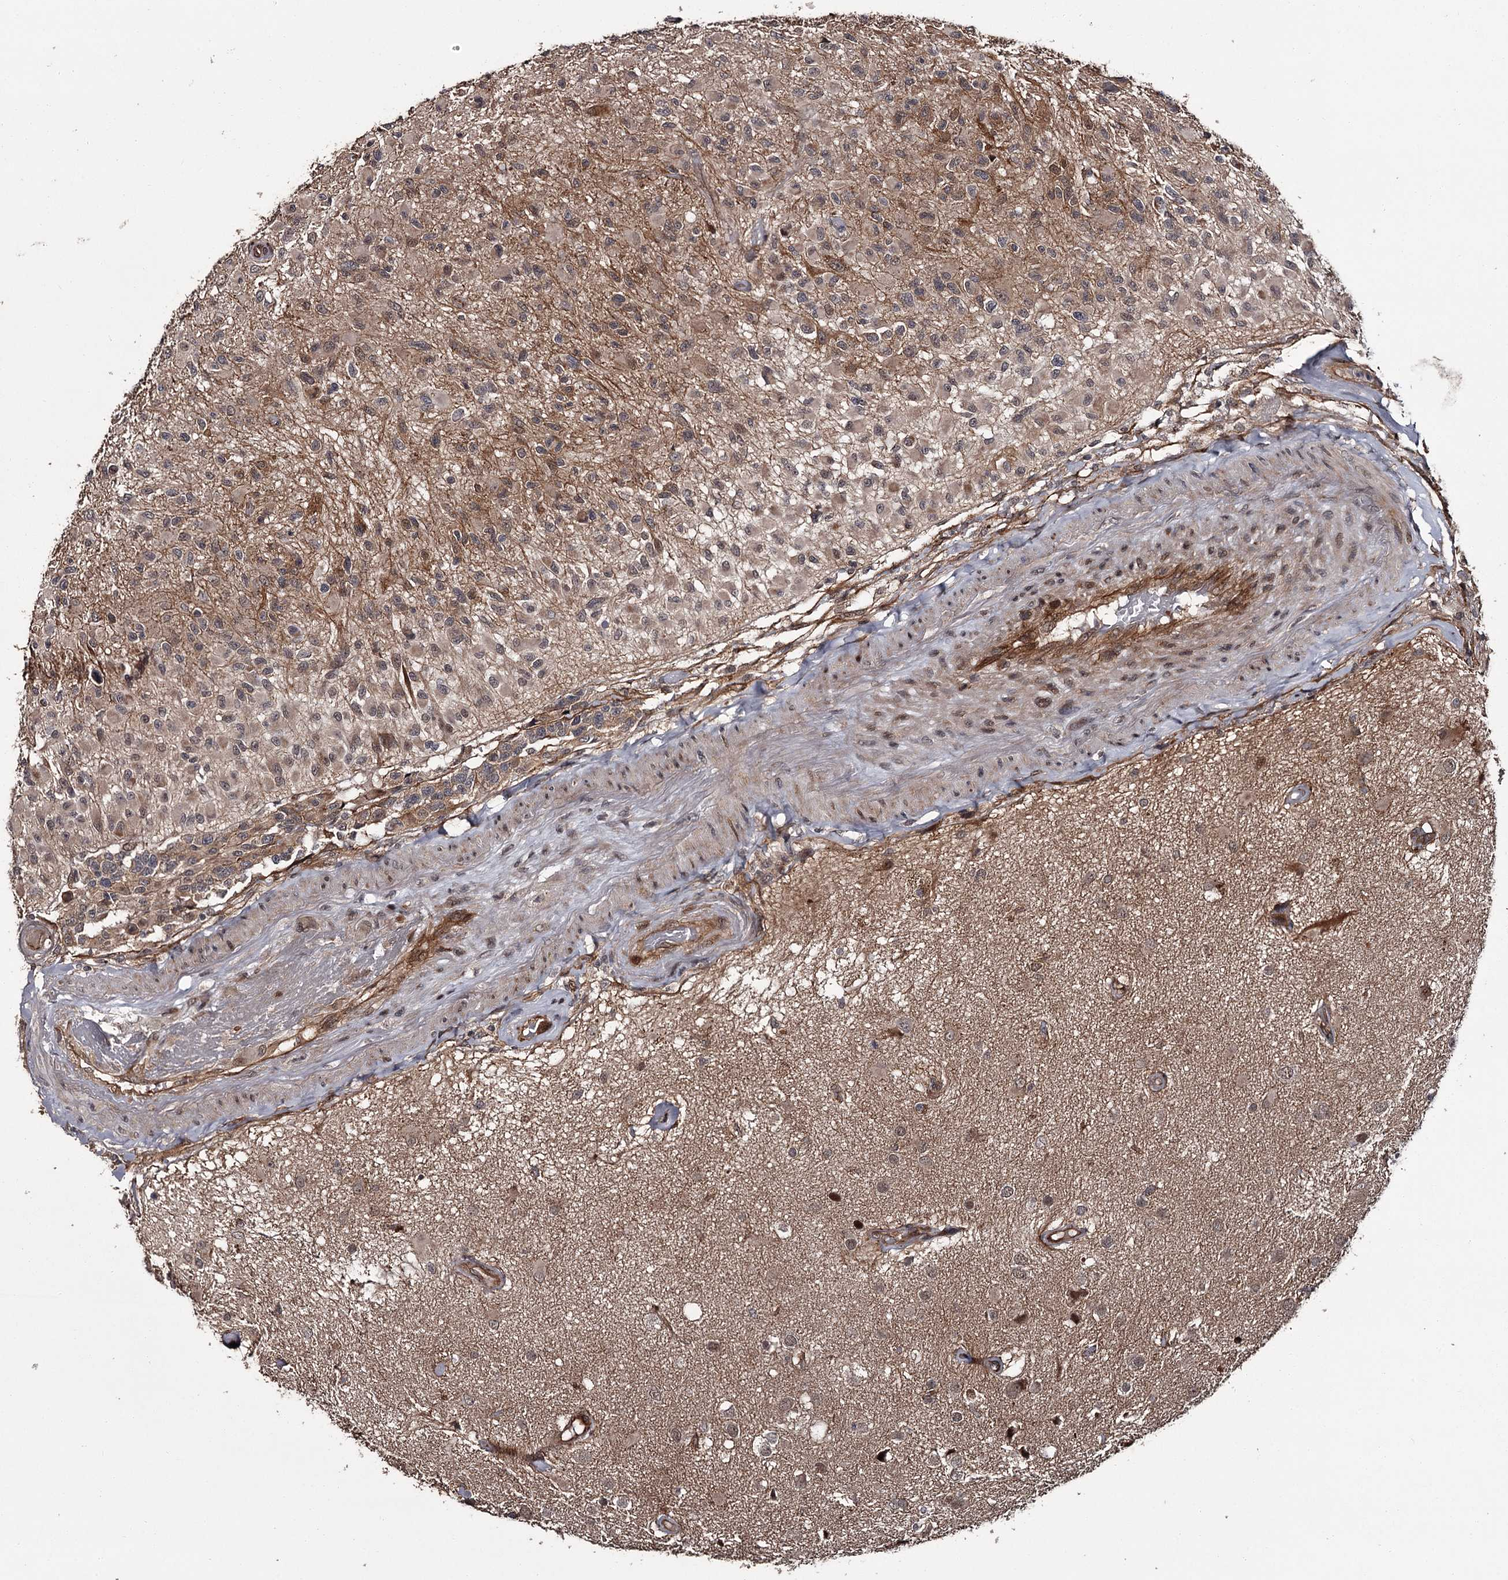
{"staining": {"intensity": "moderate", "quantity": "<25%", "location": "cytoplasmic/membranous"}, "tissue": "glioma", "cell_type": "Tumor cells", "image_type": "cancer", "snomed": [{"axis": "morphology", "description": "Glioma, malignant, High grade"}, {"axis": "morphology", "description": "Glioblastoma, NOS"}, {"axis": "topography", "description": "Brain"}], "caption": "The micrograph demonstrates staining of glioblastoma, revealing moderate cytoplasmic/membranous protein expression (brown color) within tumor cells.", "gene": "CDC42EP2", "patient": {"sex": "male", "age": 60}}